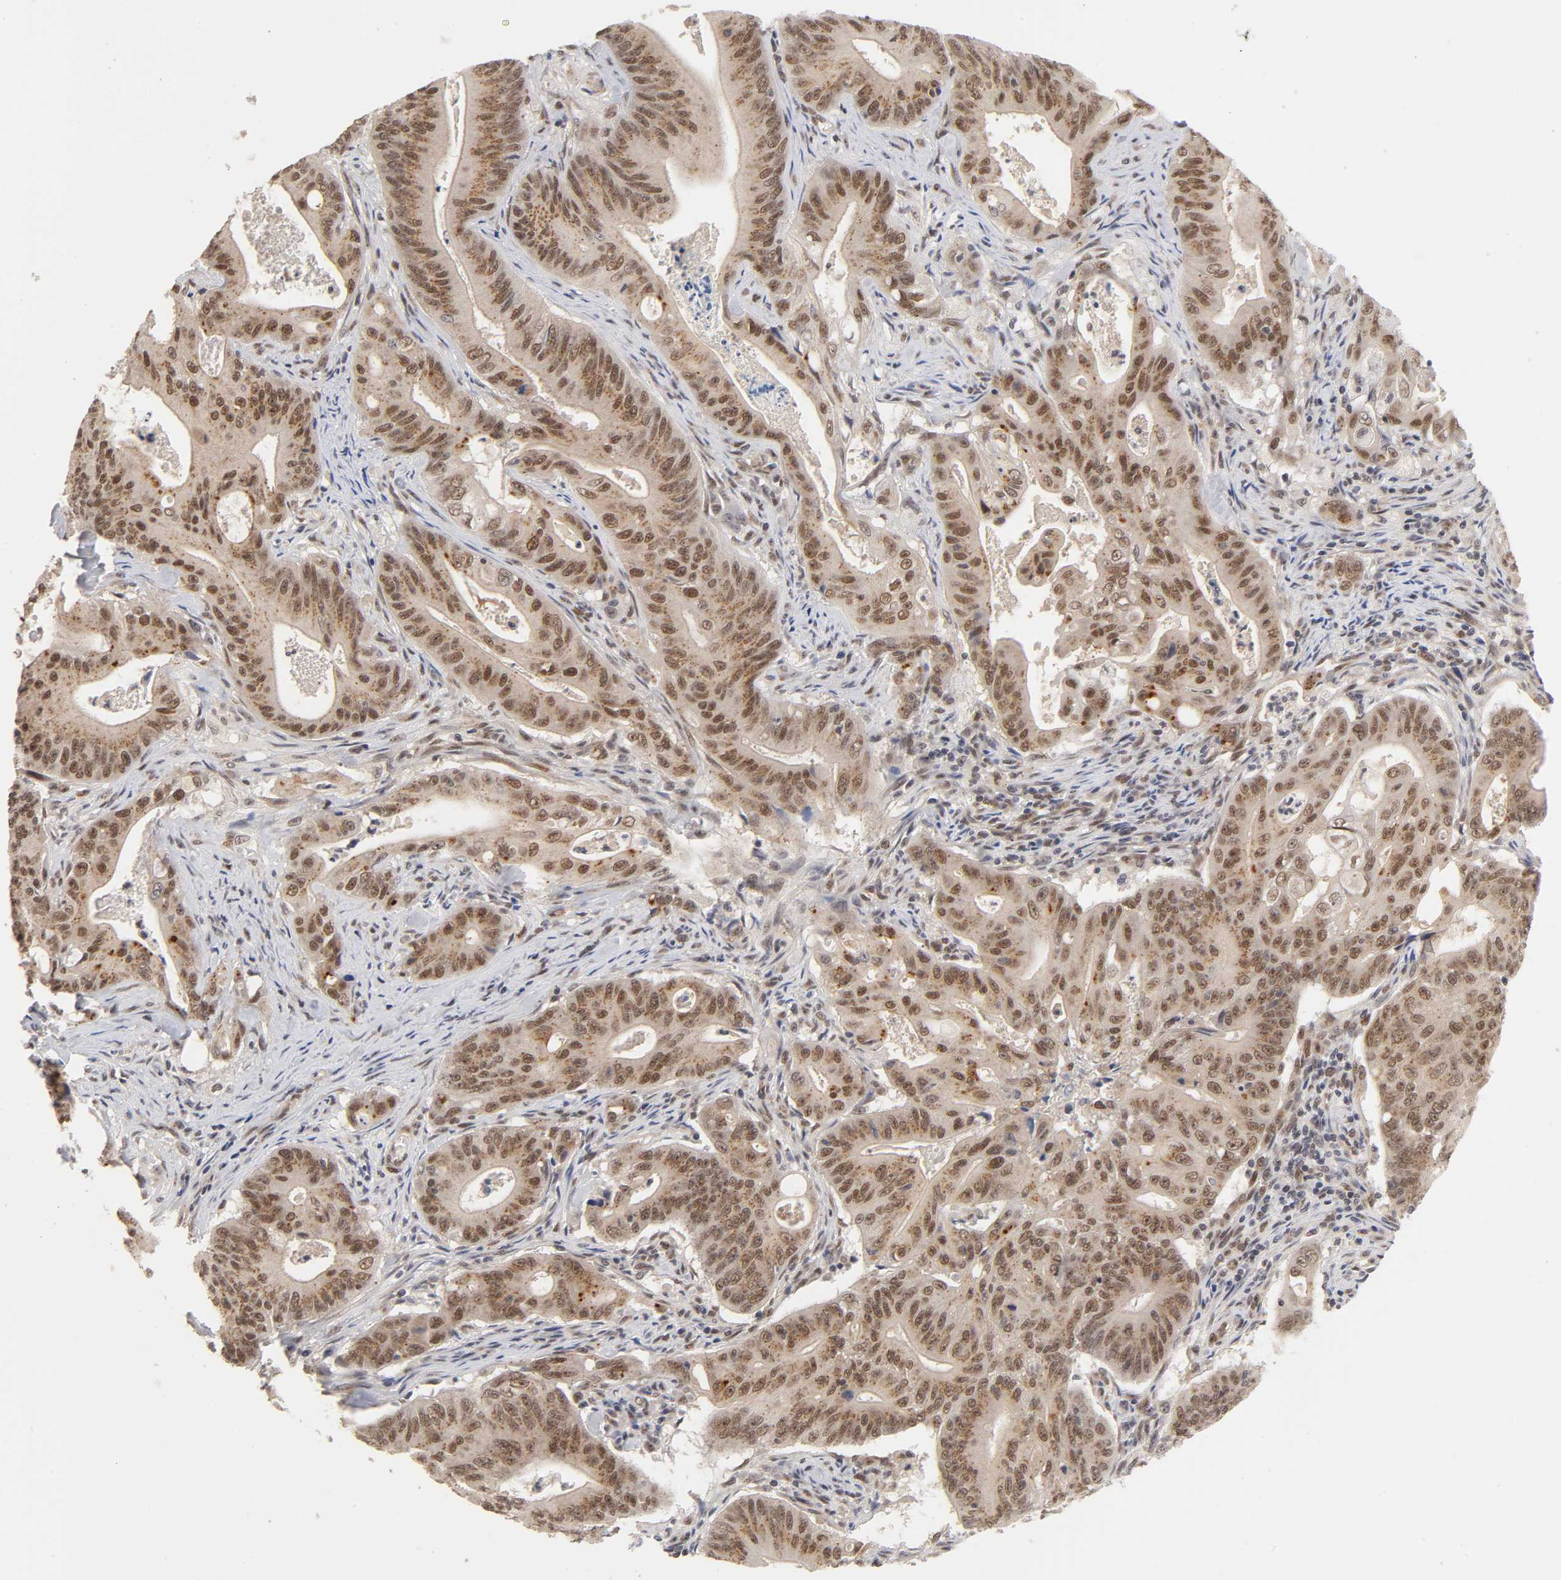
{"staining": {"intensity": "strong", "quantity": ">75%", "location": "cytoplasmic/membranous,nuclear"}, "tissue": "pancreatic cancer", "cell_type": "Tumor cells", "image_type": "cancer", "snomed": [{"axis": "morphology", "description": "Normal tissue, NOS"}, {"axis": "topography", "description": "Lymph node"}], "caption": "Strong cytoplasmic/membranous and nuclear staining is appreciated in approximately >75% of tumor cells in pancreatic cancer.", "gene": "EP300", "patient": {"sex": "male", "age": 62}}